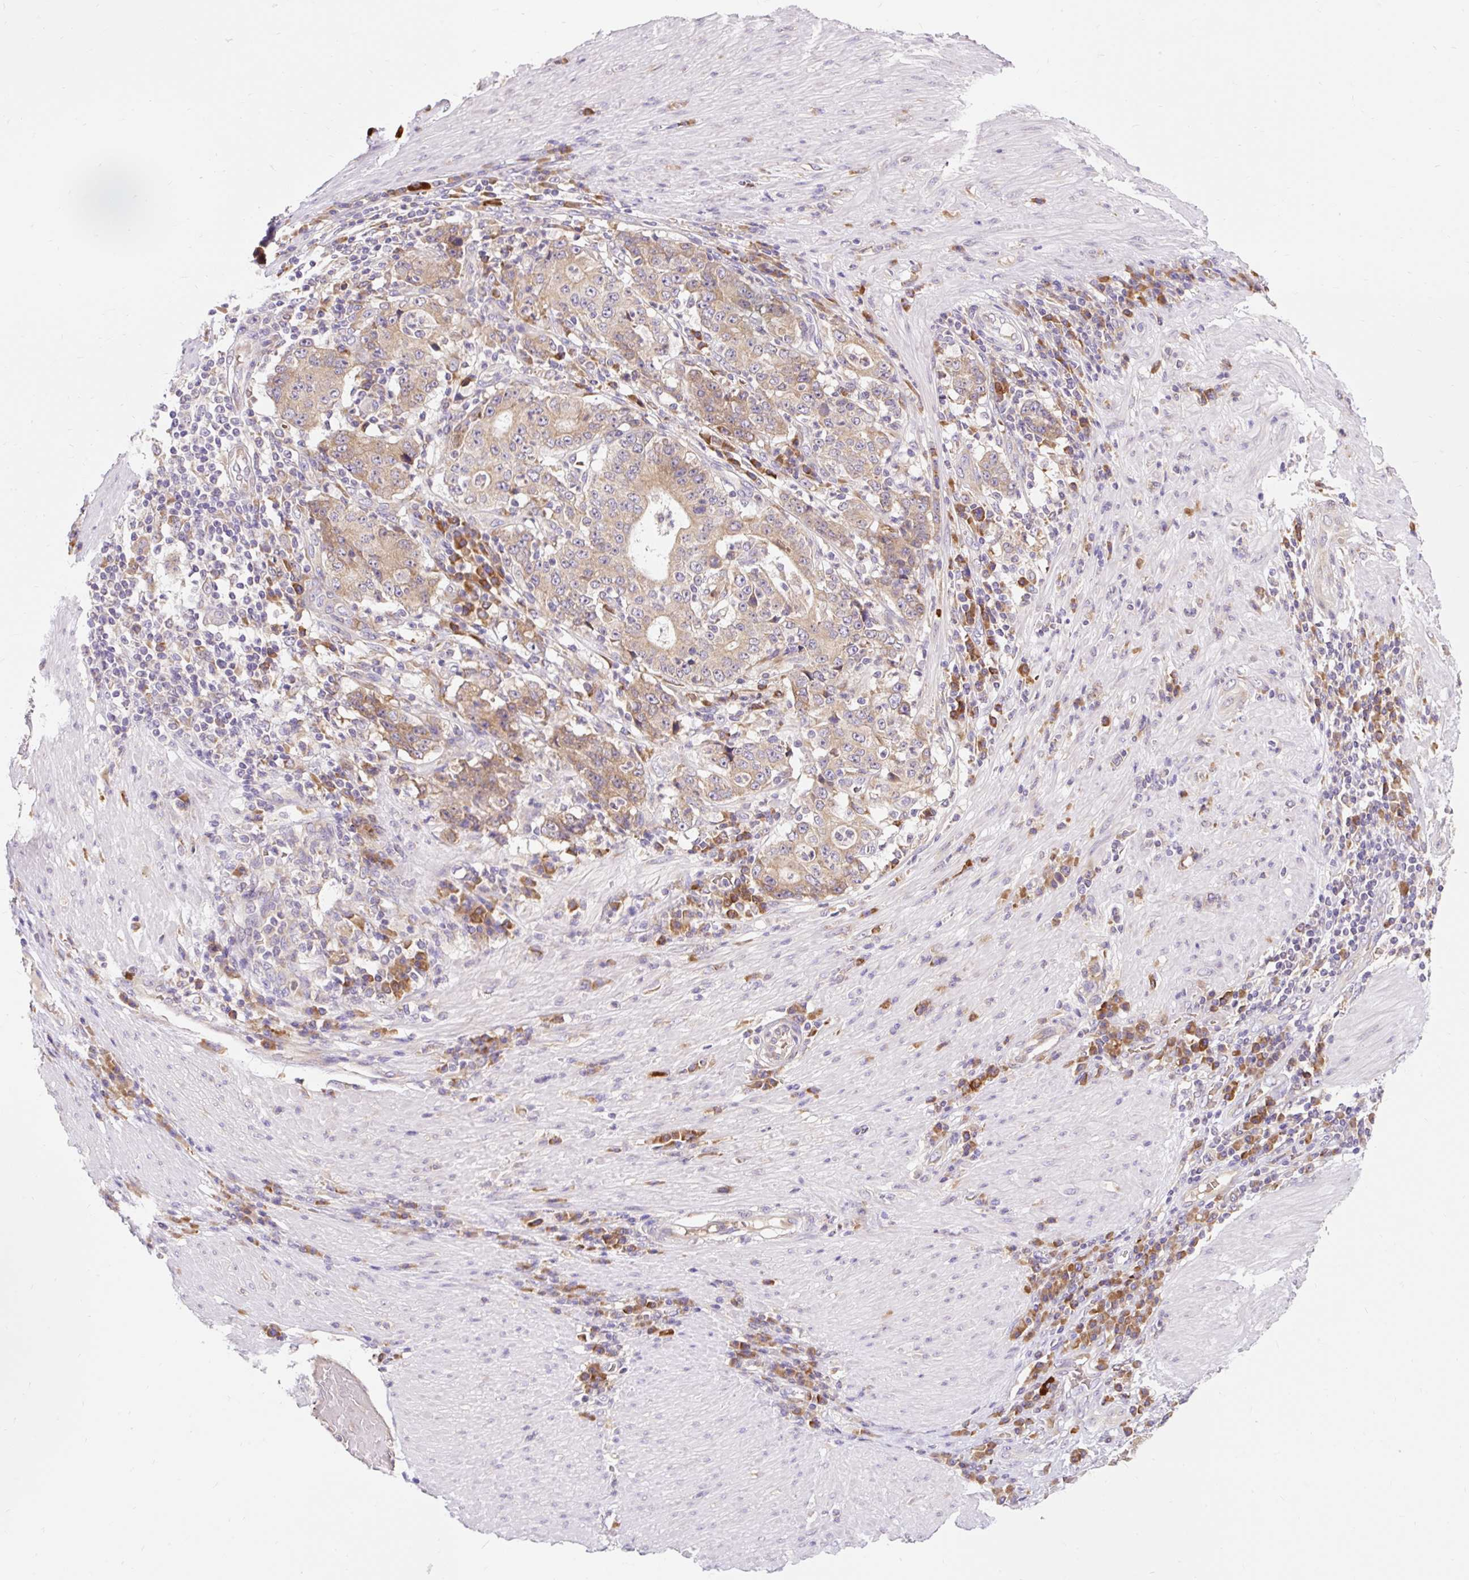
{"staining": {"intensity": "moderate", "quantity": ">75%", "location": "cytoplasmic/membranous"}, "tissue": "stomach cancer", "cell_type": "Tumor cells", "image_type": "cancer", "snomed": [{"axis": "morphology", "description": "Normal tissue, NOS"}, {"axis": "morphology", "description": "Adenocarcinoma, NOS"}, {"axis": "topography", "description": "Stomach, upper"}, {"axis": "topography", "description": "Stomach"}], "caption": "Immunohistochemical staining of stomach cancer reveals moderate cytoplasmic/membranous protein expression in about >75% of tumor cells. The staining was performed using DAB (3,3'-diaminobenzidine) to visualize the protein expression in brown, while the nuclei were stained in blue with hematoxylin (Magnification: 20x).", "gene": "SEC63", "patient": {"sex": "male", "age": 59}}